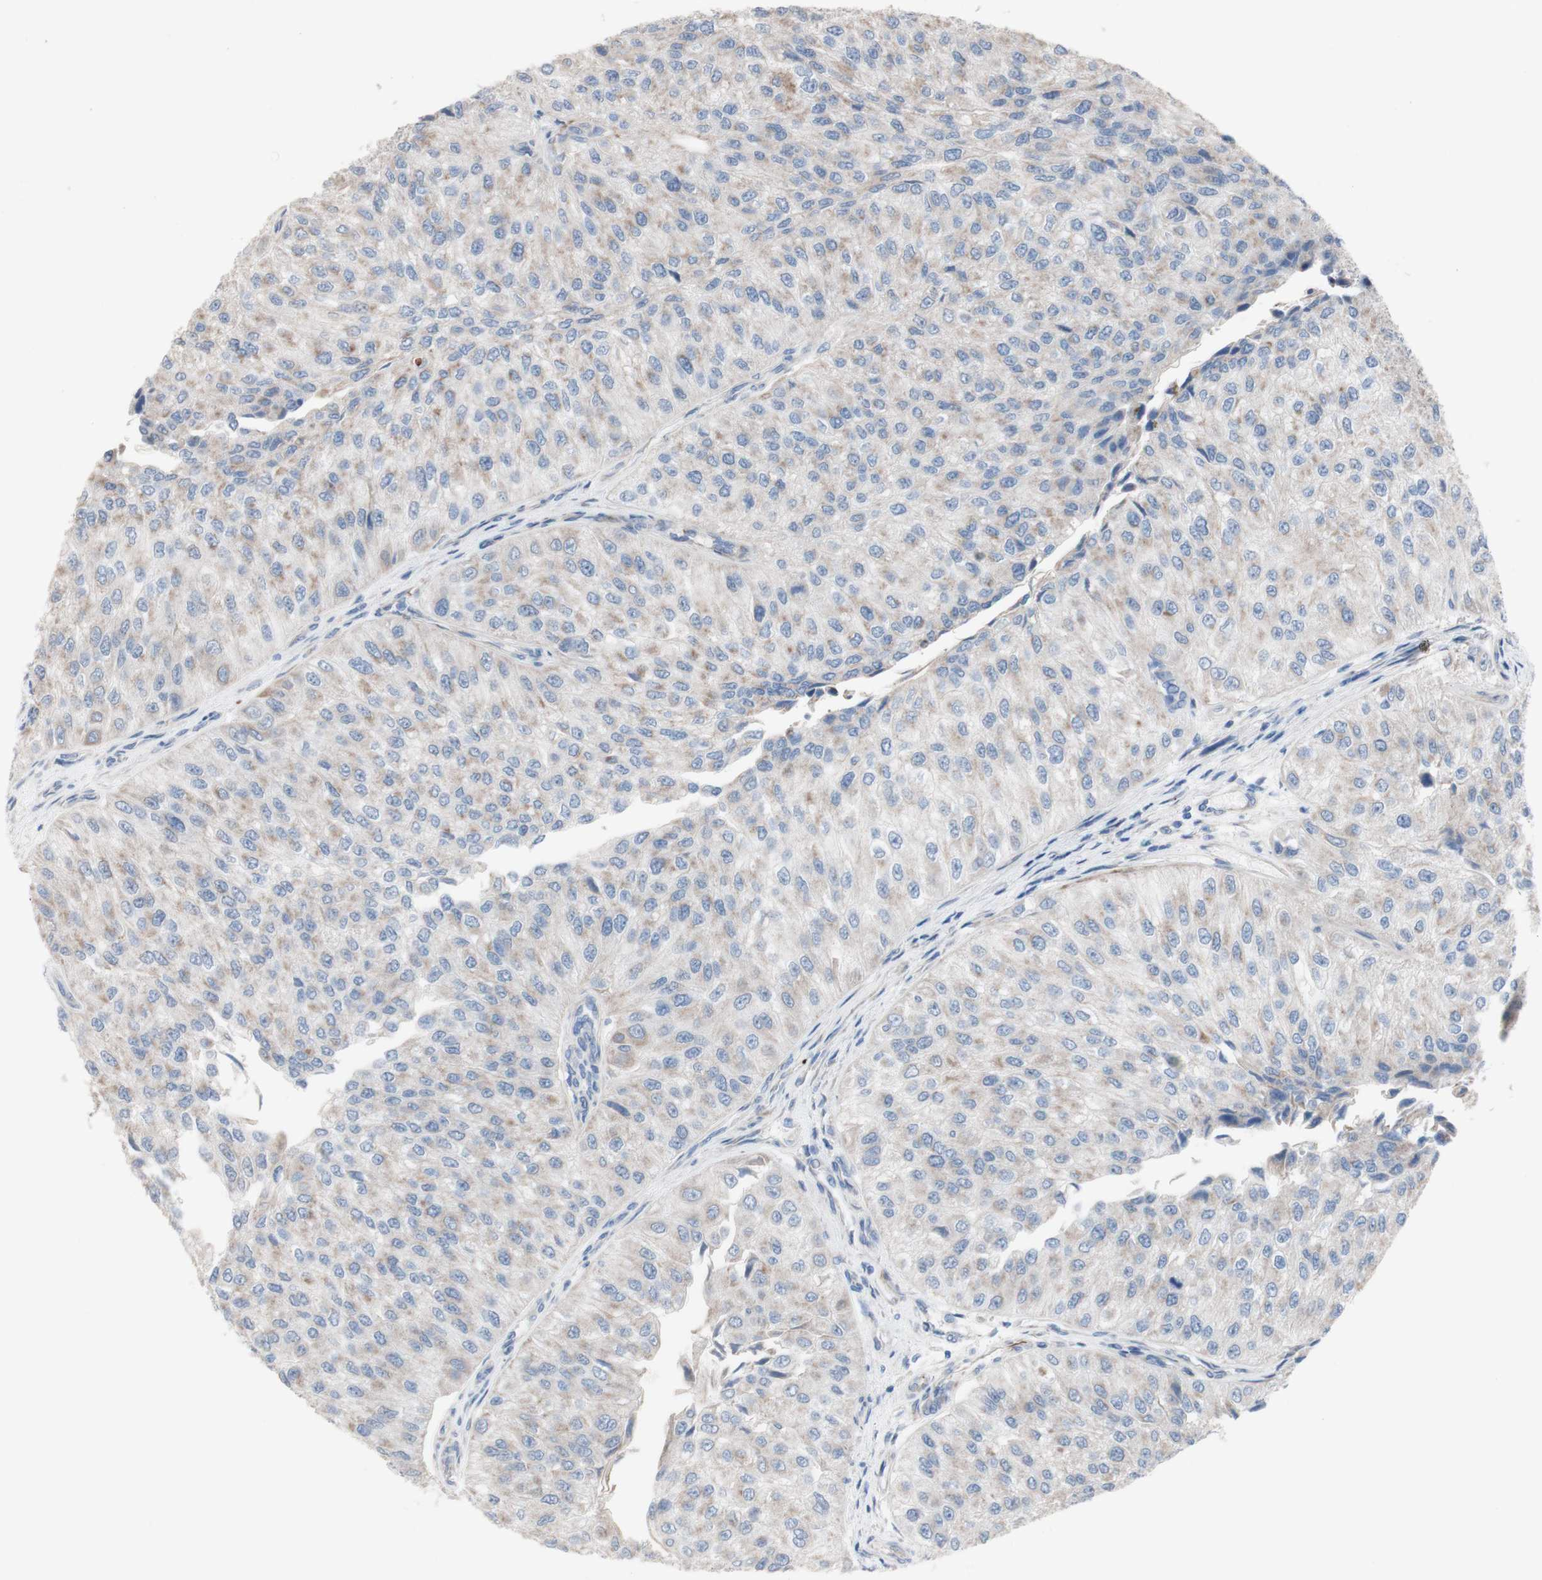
{"staining": {"intensity": "weak", "quantity": "<25%", "location": "cytoplasmic/membranous"}, "tissue": "urothelial cancer", "cell_type": "Tumor cells", "image_type": "cancer", "snomed": [{"axis": "morphology", "description": "Urothelial carcinoma, High grade"}, {"axis": "topography", "description": "Kidney"}, {"axis": "topography", "description": "Urinary bladder"}], "caption": "High power microscopy micrograph of an immunohistochemistry (IHC) photomicrograph of urothelial cancer, revealing no significant staining in tumor cells. (Stains: DAB (3,3'-diaminobenzidine) immunohistochemistry (IHC) with hematoxylin counter stain, Microscopy: brightfield microscopy at high magnification).", "gene": "AGPAT5", "patient": {"sex": "male", "age": 77}}